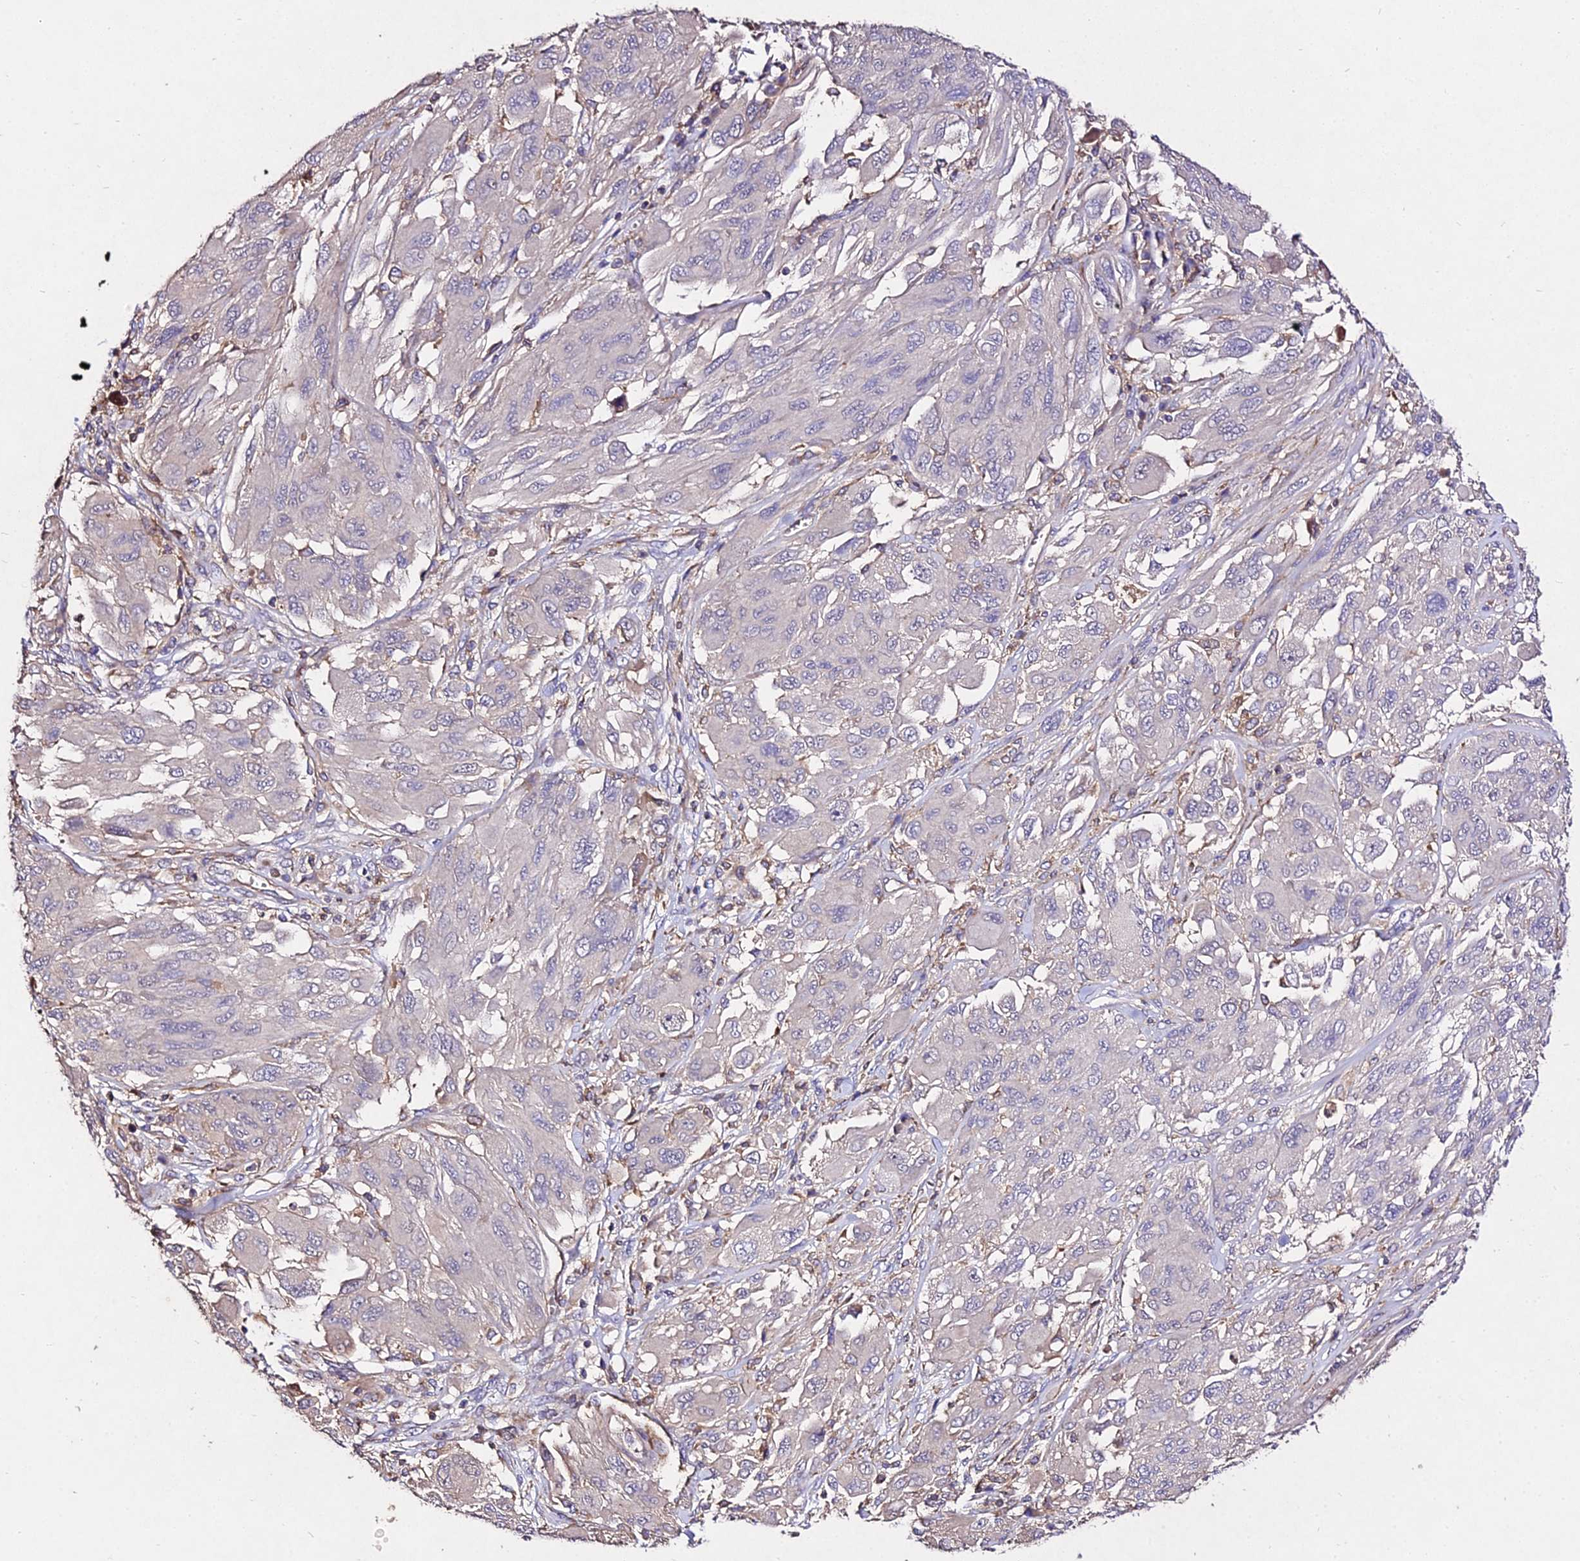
{"staining": {"intensity": "weak", "quantity": "<25%", "location": "cytoplasmic/membranous"}, "tissue": "melanoma", "cell_type": "Tumor cells", "image_type": "cancer", "snomed": [{"axis": "morphology", "description": "Malignant melanoma, NOS"}, {"axis": "topography", "description": "Skin"}], "caption": "Tumor cells show no significant protein staining in melanoma.", "gene": "AP3M2", "patient": {"sex": "female", "age": 91}}